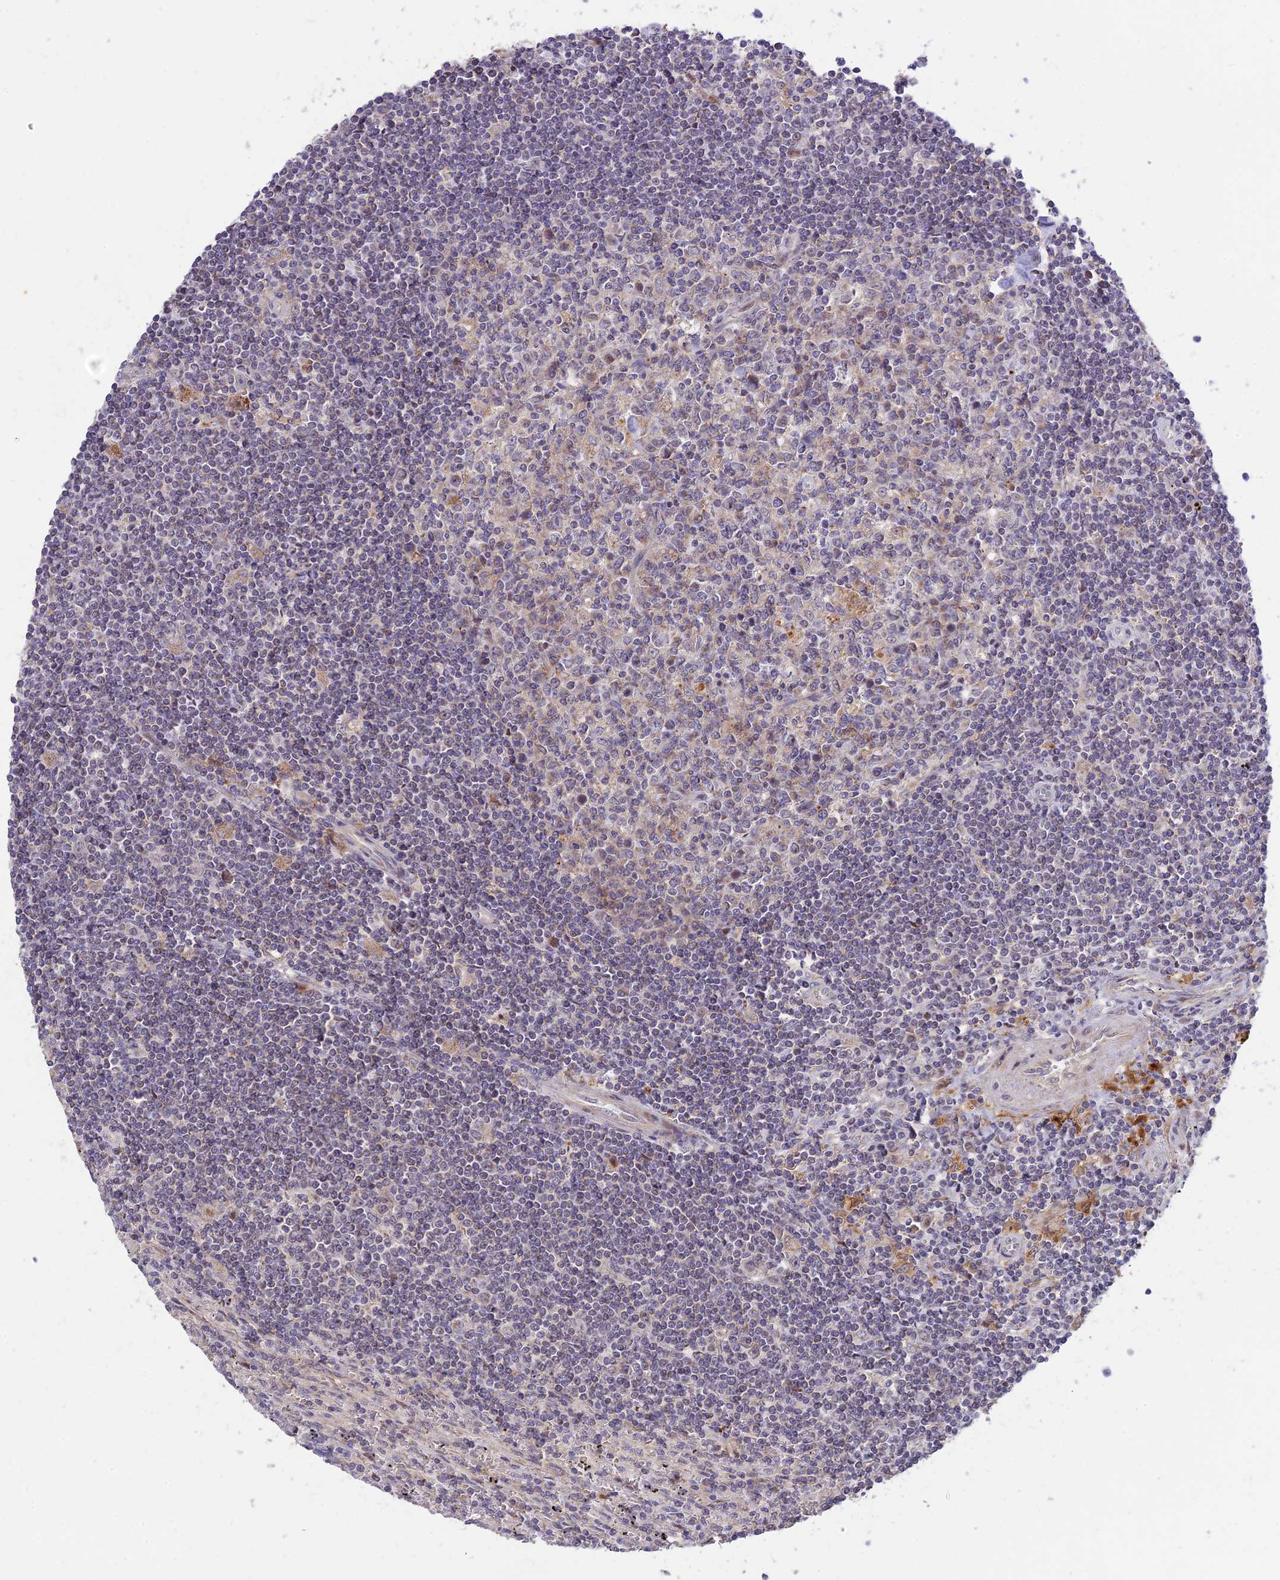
{"staining": {"intensity": "negative", "quantity": "none", "location": "none"}, "tissue": "lymphoma", "cell_type": "Tumor cells", "image_type": "cancer", "snomed": [{"axis": "morphology", "description": "Malignant lymphoma, non-Hodgkin's type, Low grade"}, {"axis": "topography", "description": "Spleen"}], "caption": "Immunohistochemistry (IHC) photomicrograph of human lymphoma stained for a protein (brown), which reveals no staining in tumor cells.", "gene": "ASPDH", "patient": {"sex": "male", "age": 76}}